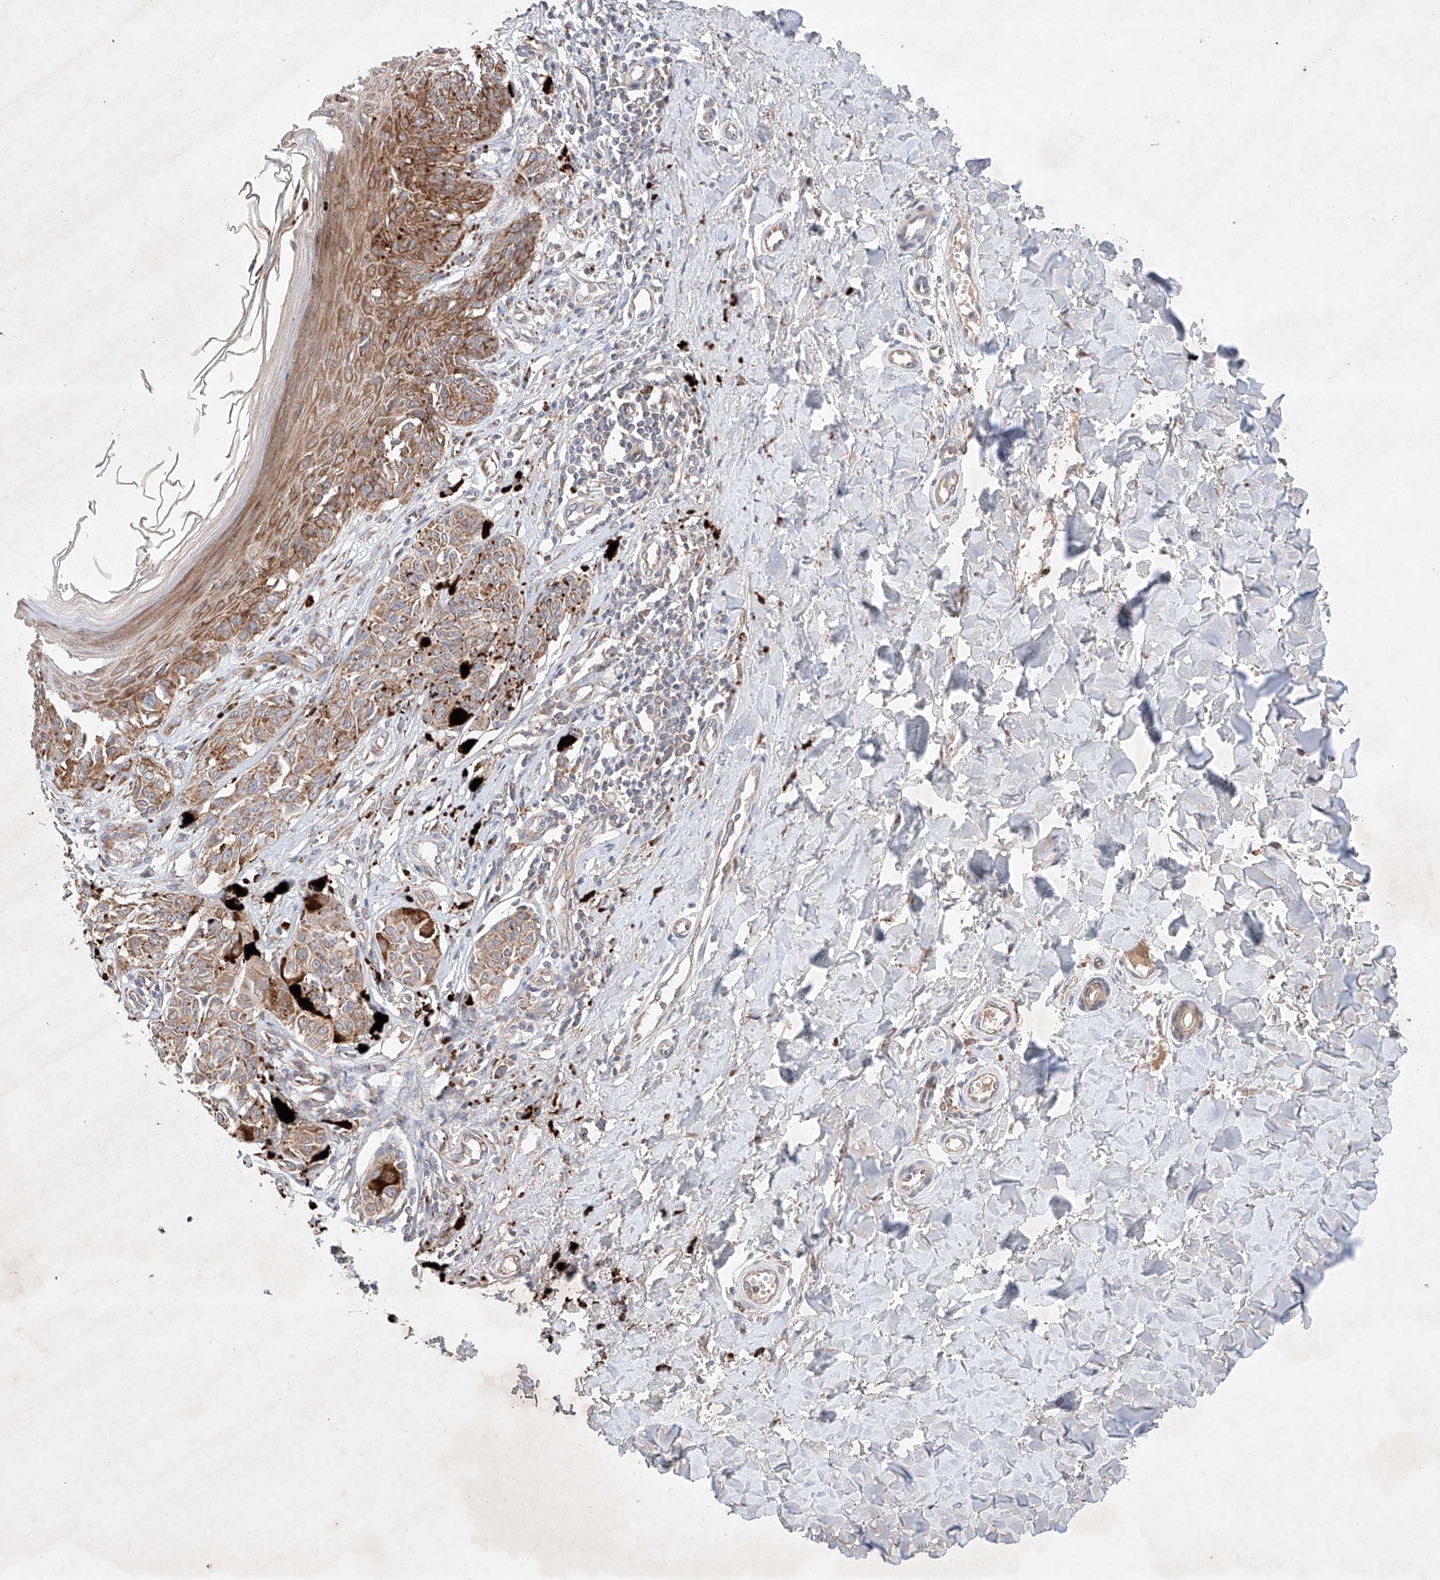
{"staining": {"intensity": "moderate", "quantity": ">75%", "location": "cytoplasmic/membranous"}, "tissue": "melanoma", "cell_type": "Tumor cells", "image_type": "cancer", "snomed": [{"axis": "morphology", "description": "Malignant melanoma, NOS"}, {"axis": "topography", "description": "Skin"}], "caption": "Immunohistochemical staining of melanoma exhibits medium levels of moderate cytoplasmic/membranous protein expression in about >75% of tumor cells.", "gene": "FASTK", "patient": {"sex": "male", "age": 53}}